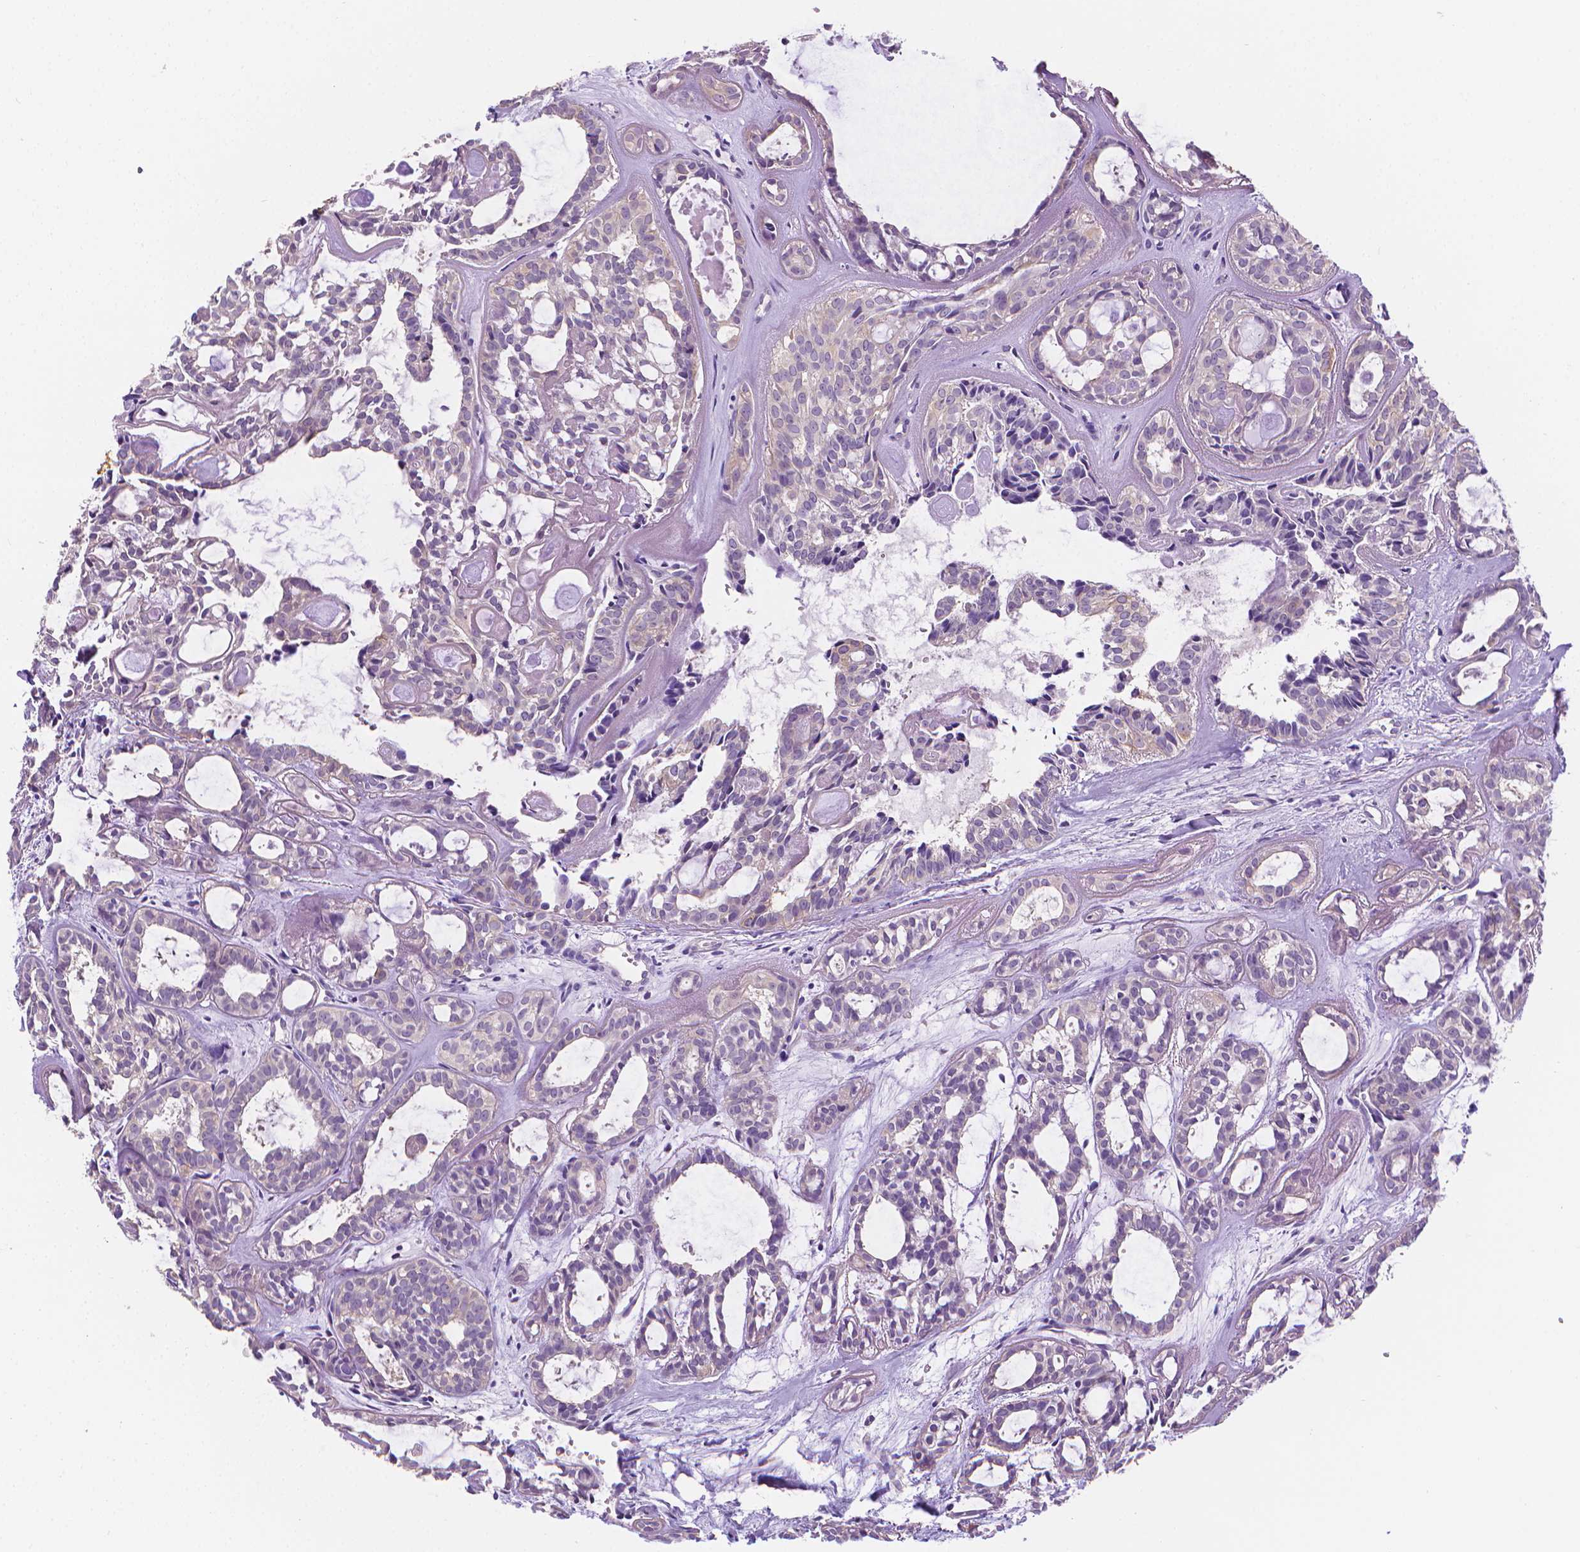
{"staining": {"intensity": "negative", "quantity": "none", "location": "none"}, "tissue": "head and neck cancer", "cell_type": "Tumor cells", "image_type": "cancer", "snomed": [{"axis": "morphology", "description": "Adenocarcinoma, NOS"}, {"axis": "topography", "description": "Head-Neck"}], "caption": "DAB (3,3'-diaminobenzidine) immunohistochemical staining of head and neck cancer shows no significant expression in tumor cells. (Immunohistochemistry, brightfield microscopy, high magnification).", "gene": "FASN", "patient": {"sex": "female", "age": 62}}